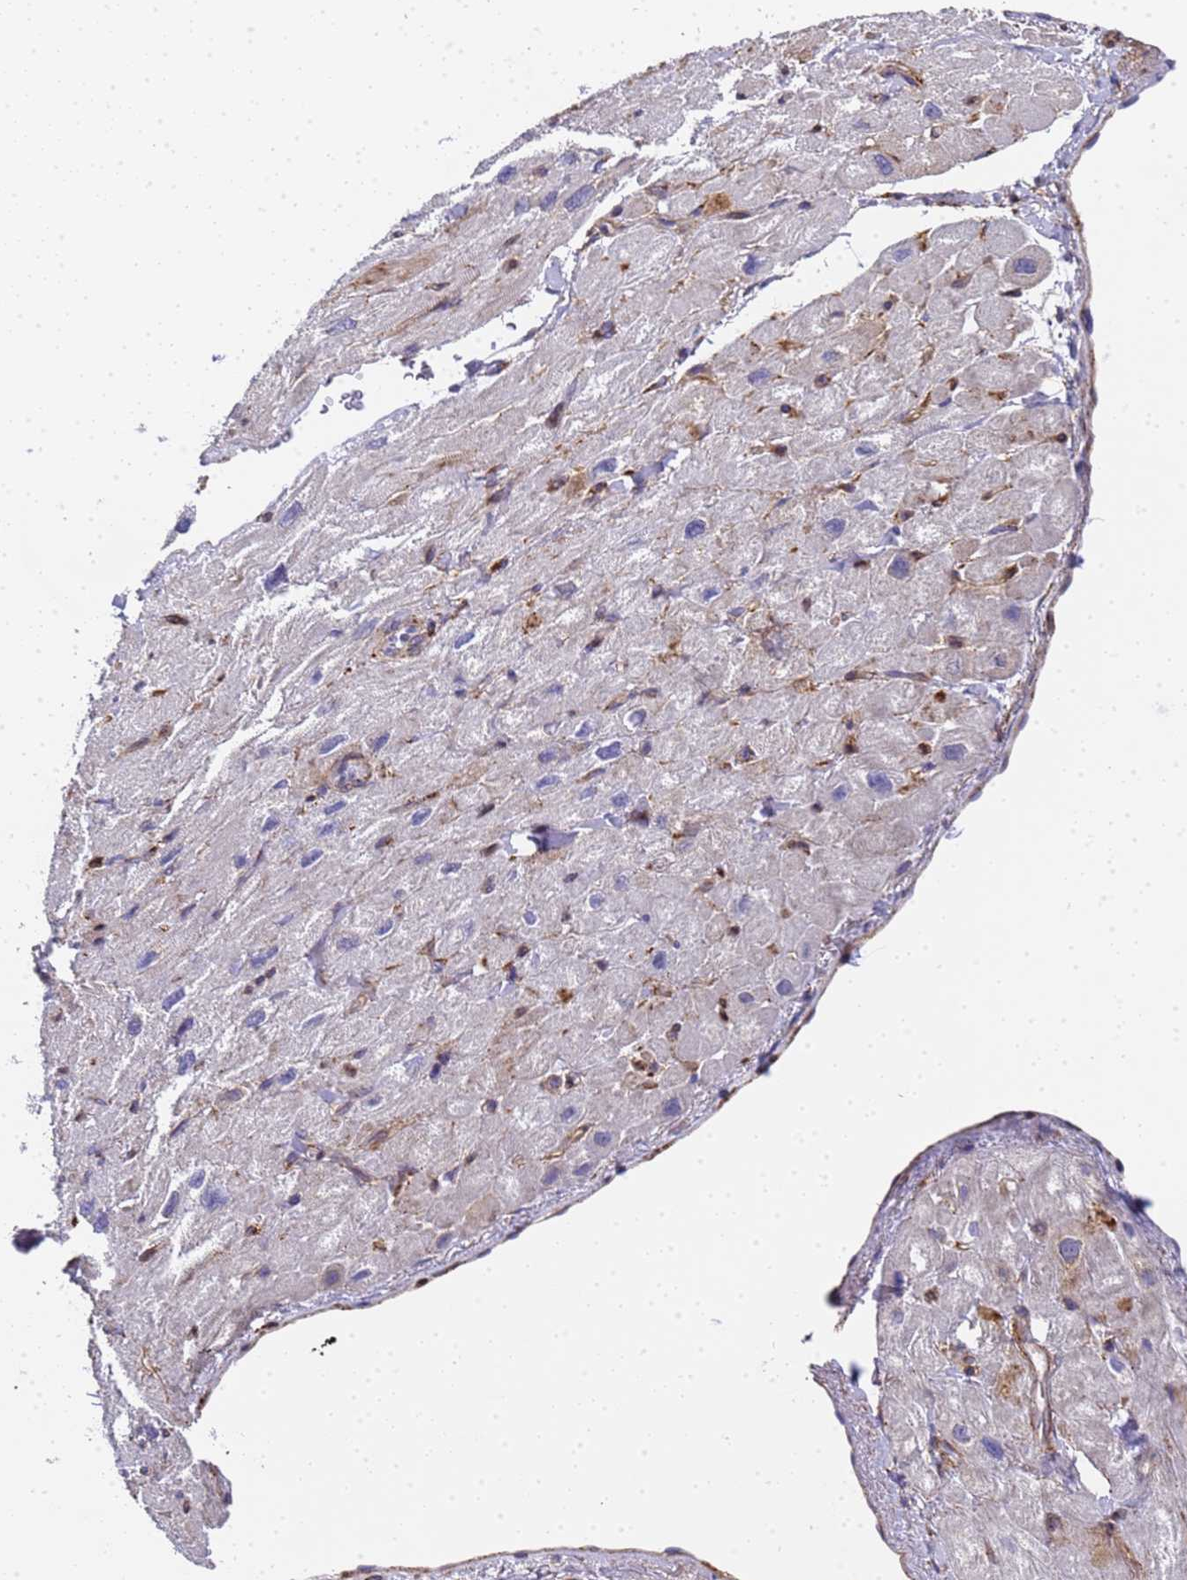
{"staining": {"intensity": "weak", "quantity": "<25%", "location": "cytoplasmic/membranous"}, "tissue": "heart muscle", "cell_type": "Cardiomyocytes", "image_type": "normal", "snomed": [{"axis": "morphology", "description": "Normal tissue, NOS"}, {"axis": "topography", "description": "Heart"}], "caption": "Cardiomyocytes show no significant protein positivity in unremarkable heart muscle.", "gene": "IGFBP7", "patient": {"sex": "male", "age": 65}}